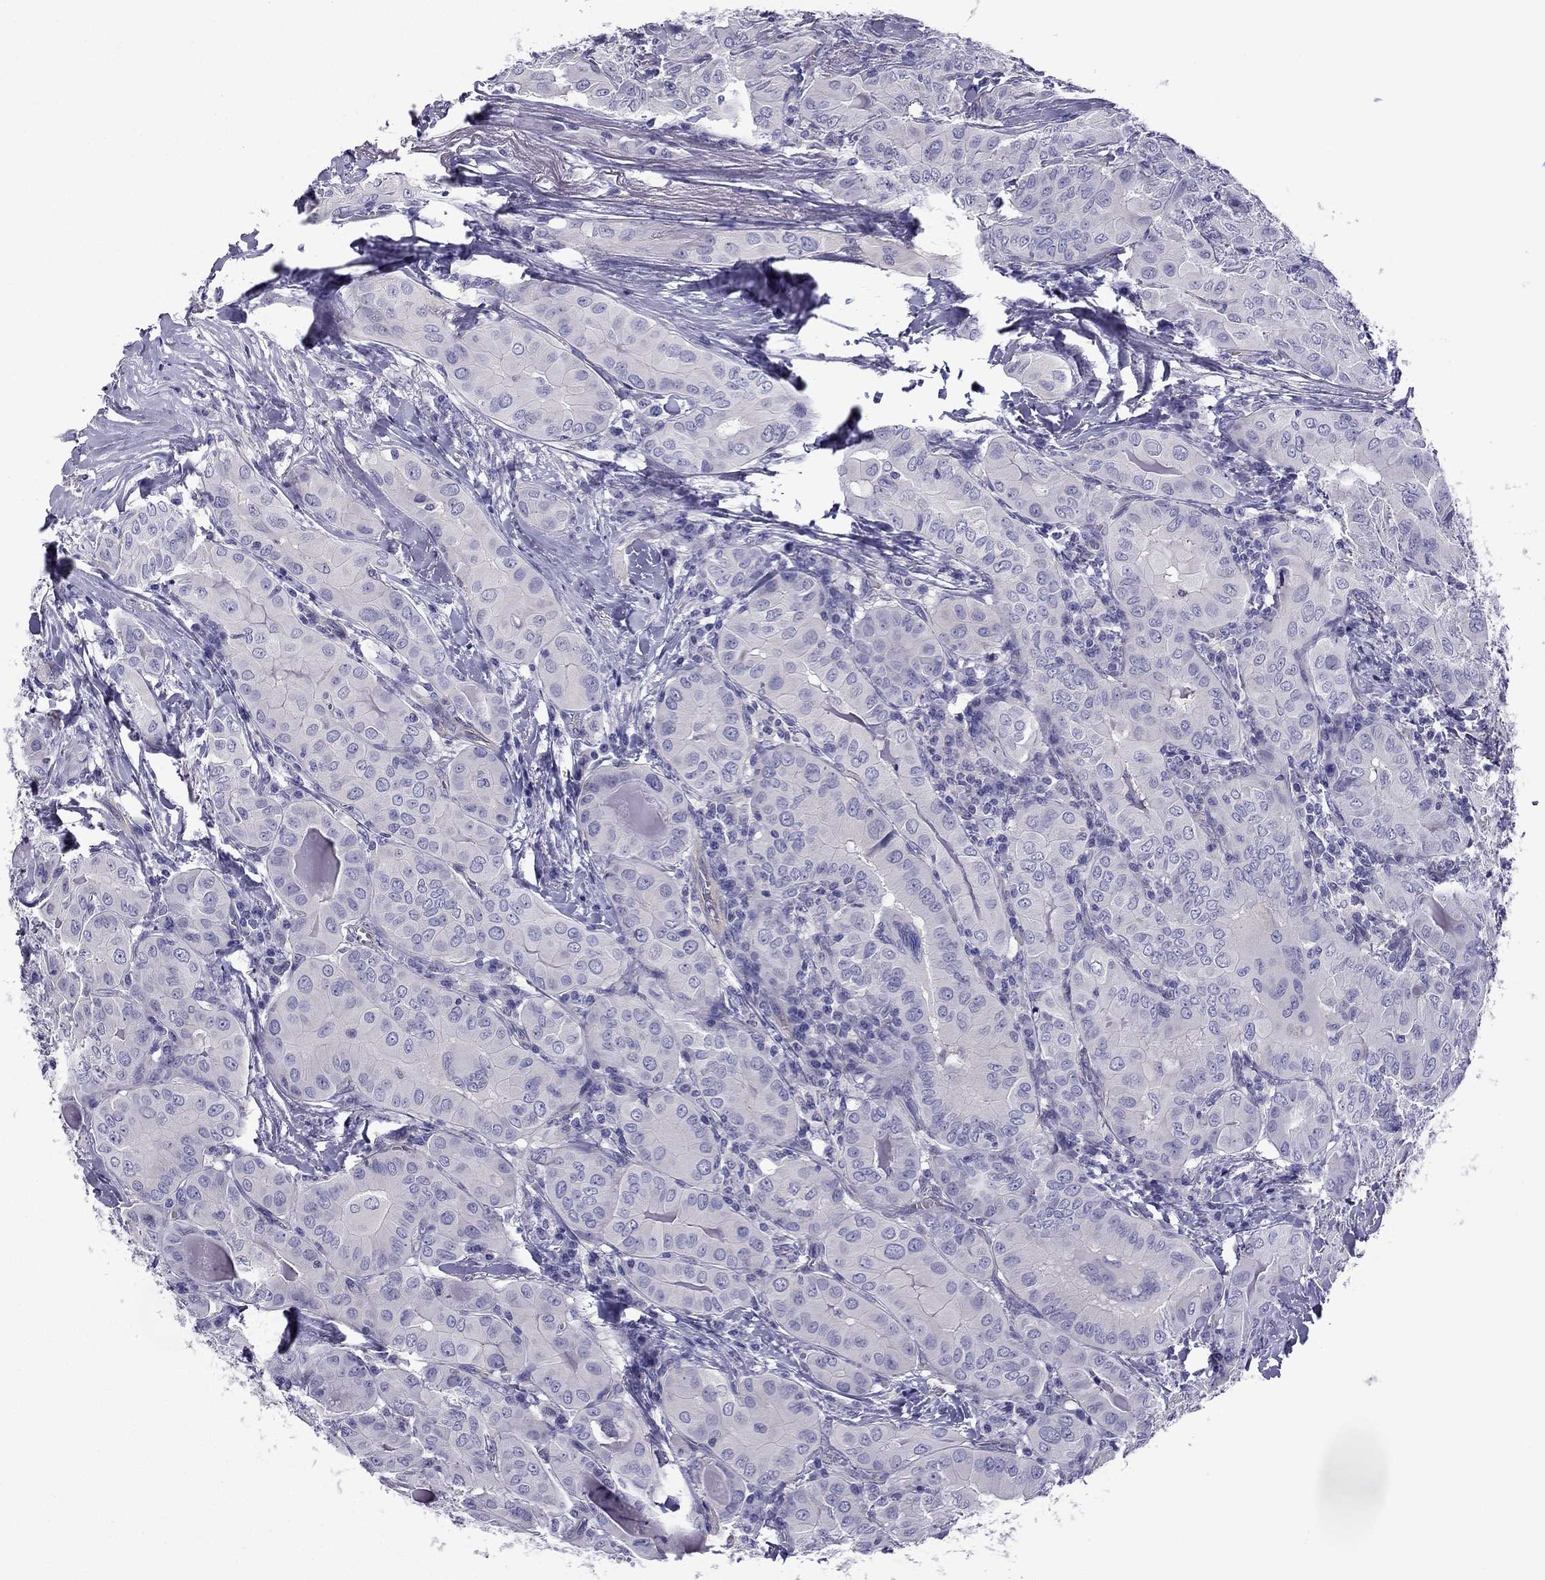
{"staining": {"intensity": "negative", "quantity": "none", "location": "none"}, "tissue": "thyroid cancer", "cell_type": "Tumor cells", "image_type": "cancer", "snomed": [{"axis": "morphology", "description": "Papillary adenocarcinoma, NOS"}, {"axis": "topography", "description": "Thyroid gland"}], "caption": "An immunohistochemistry (IHC) image of thyroid cancer (papillary adenocarcinoma) is shown. There is no staining in tumor cells of thyroid cancer (papillary adenocarcinoma). Nuclei are stained in blue.", "gene": "GJA8", "patient": {"sex": "female", "age": 37}}